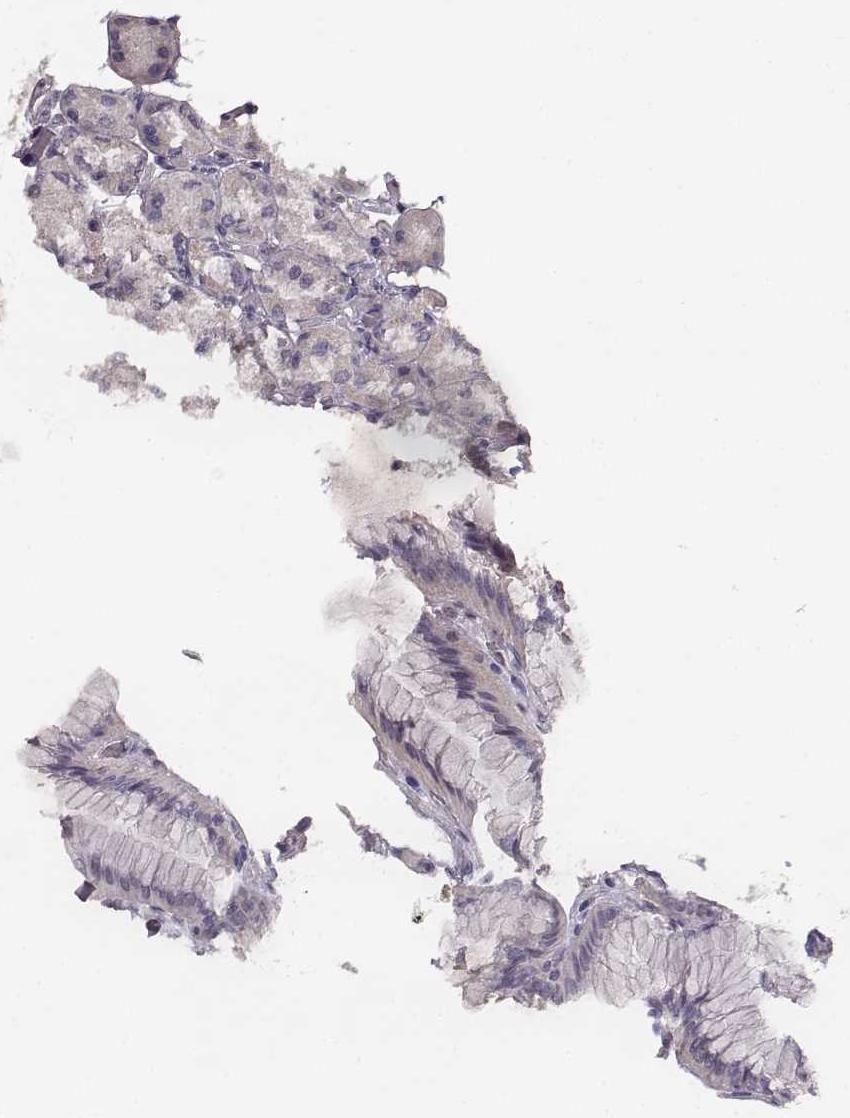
{"staining": {"intensity": "weak", "quantity": "25%-75%", "location": "cytoplasmic/membranous"}, "tissue": "stomach", "cell_type": "Glandular cells", "image_type": "normal", "snomed": [{"axis": "morphology", "description": "Normal tissue, NOS"}, {"axis": "morphology", "description": "Adenocarcinoma, NOS"}, {"axis": "morphology", "description": "Adenocarcinoma, High grade"}, {"axis": "topography", "description": "Stomach, upper"}, {"axis": "topography", "description": "Stomach"}], "caption": "A histopathology image of human stomach stained for a protein shows weak cytoplasmic/membranous brown staining in glandular cells.", "gene": "YJEFN3", "patient": {"sex": "female", "age": 65}}